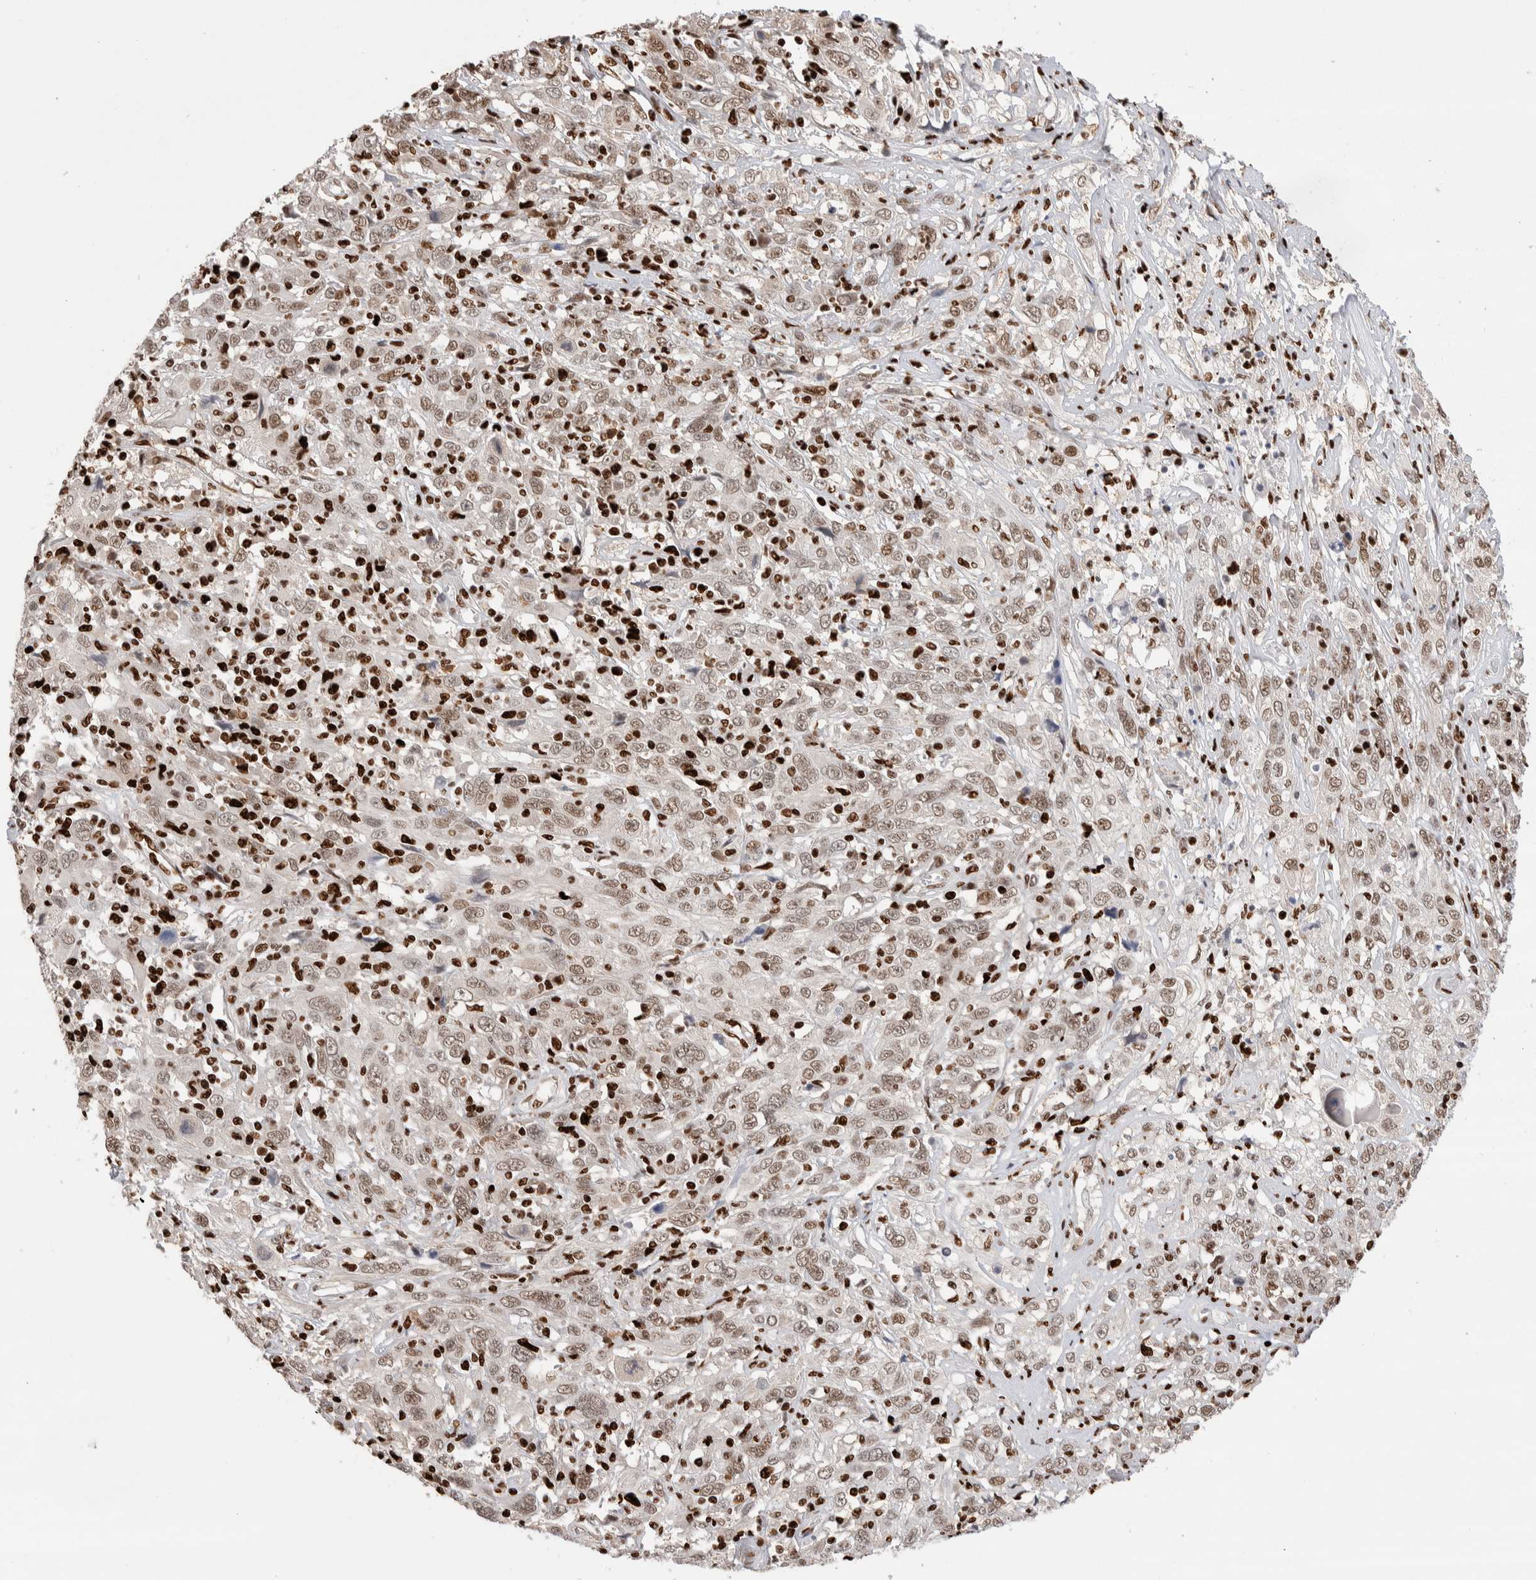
{"staining": {"intensity": "weak", "quantity": ">75%", "location": "nuclear"}, "tissue": "cervical cancer", "cell_type": "Tumor cells", "image_type": "cancer", "snomed": [{"axis": "morphology", "description": "Squamous cell carcinoma, NOS"}, {"axis": "topography", "description": "Cervix"}], "caption": "Brown immunohistochemical staining in squamous cell carcinoma (cervical) exhibits weak nuclear staining in approximately >75% of tumor cells. The staining was performed using DAB, with brown indicating positive protein expression. Nuclei are stained blue with hematoxylin.", "gene": "RNASEK-C17orf49", "patient": {"sex": "female", "age": 46}}